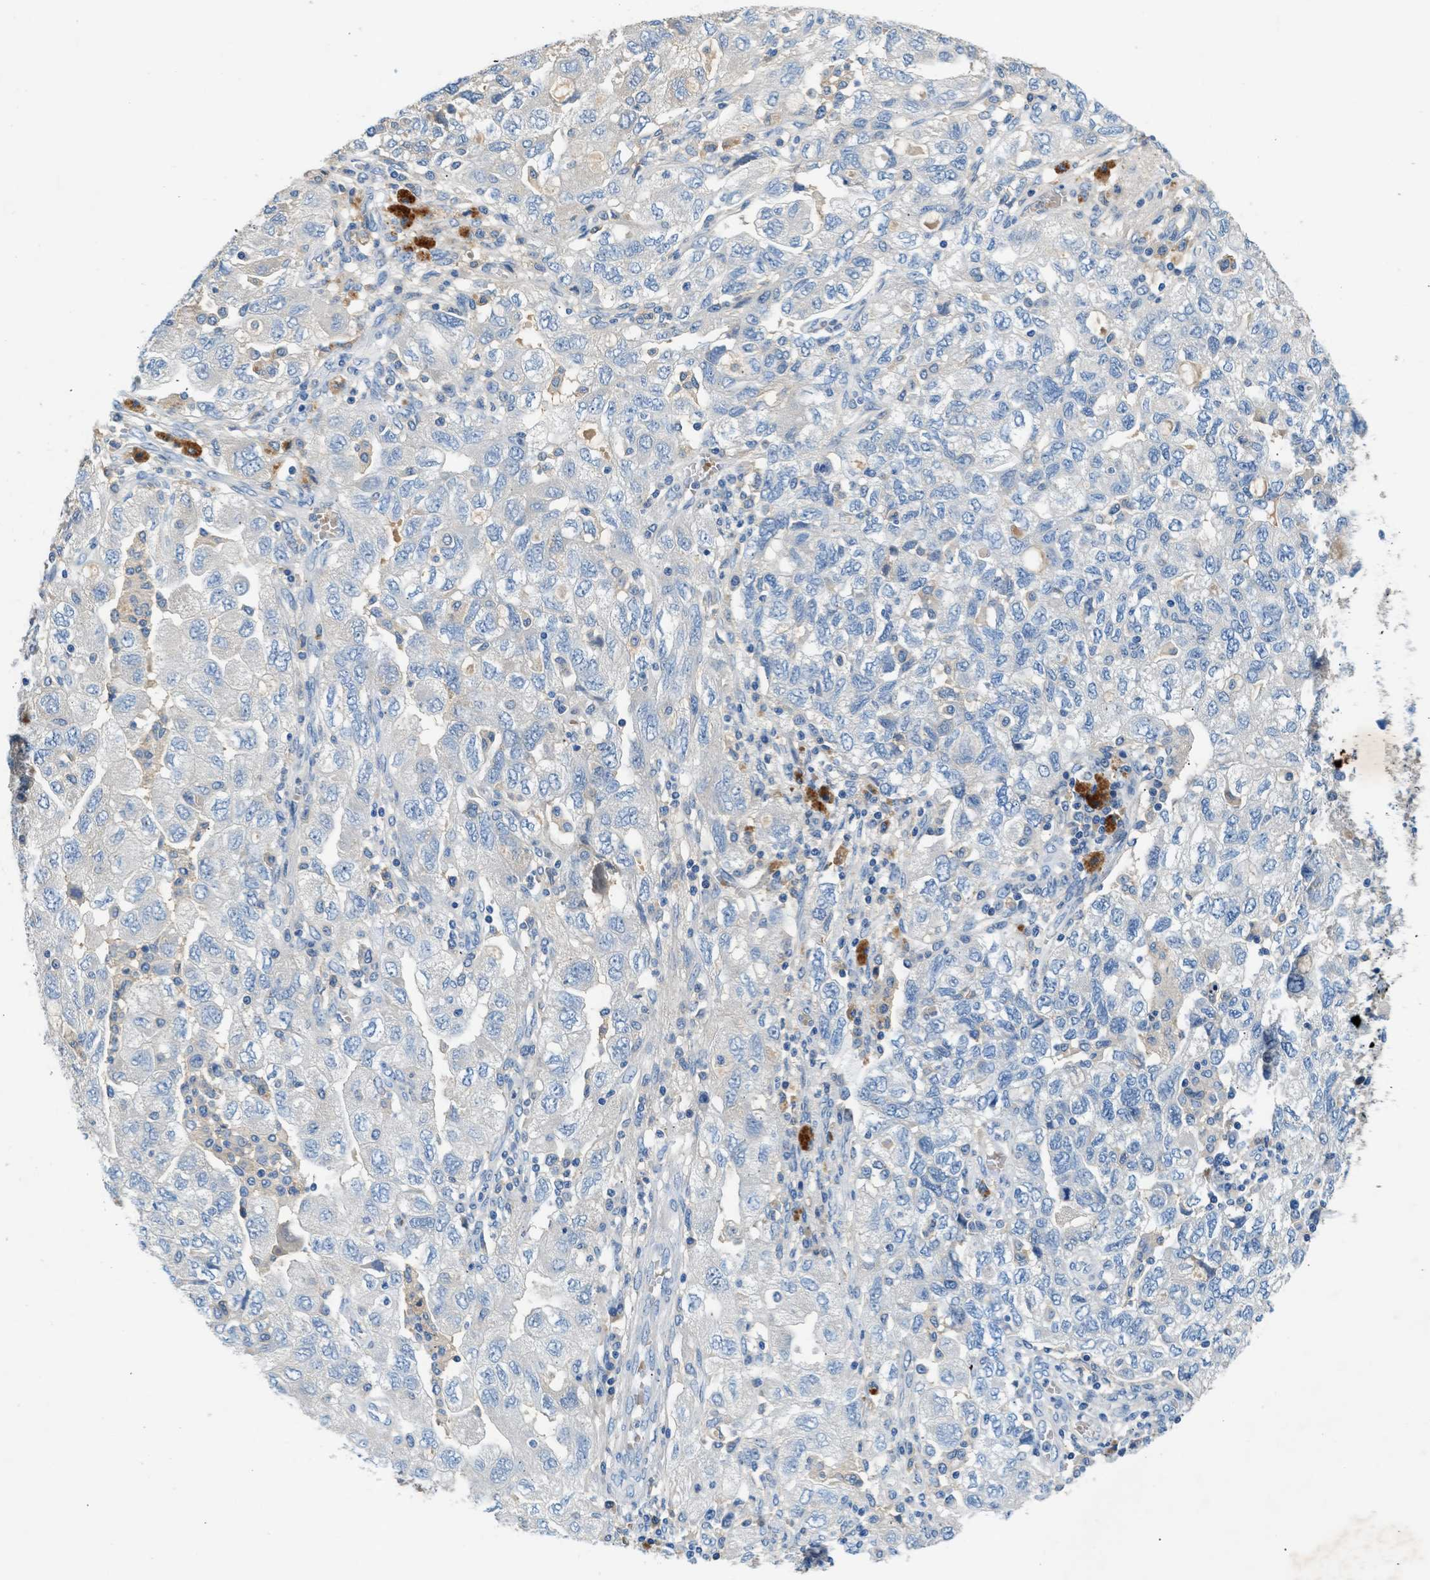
{"staining": {"intensity": "negative", "quantity": "none", "location": "none"}, "tissue": "ovarian cancer", "cell_type": "Tumor cells", "image_type": "cancer", "snomed": [{"axis": "morphology", "description": "Carcinoma, NOS"}, {"axis": "morphology", "description": "Cystadenocarcinoma, serous, NOS"}, {"axis": "topography", "description": "Ovary"}], "caption": "A histopathology image of ovarian cancer (carcinoma) stained for a protein exhibits no brown staining in tumor cells.", "gene": "RWDD2B", "patient": {"sex": "female", "age": 69}}